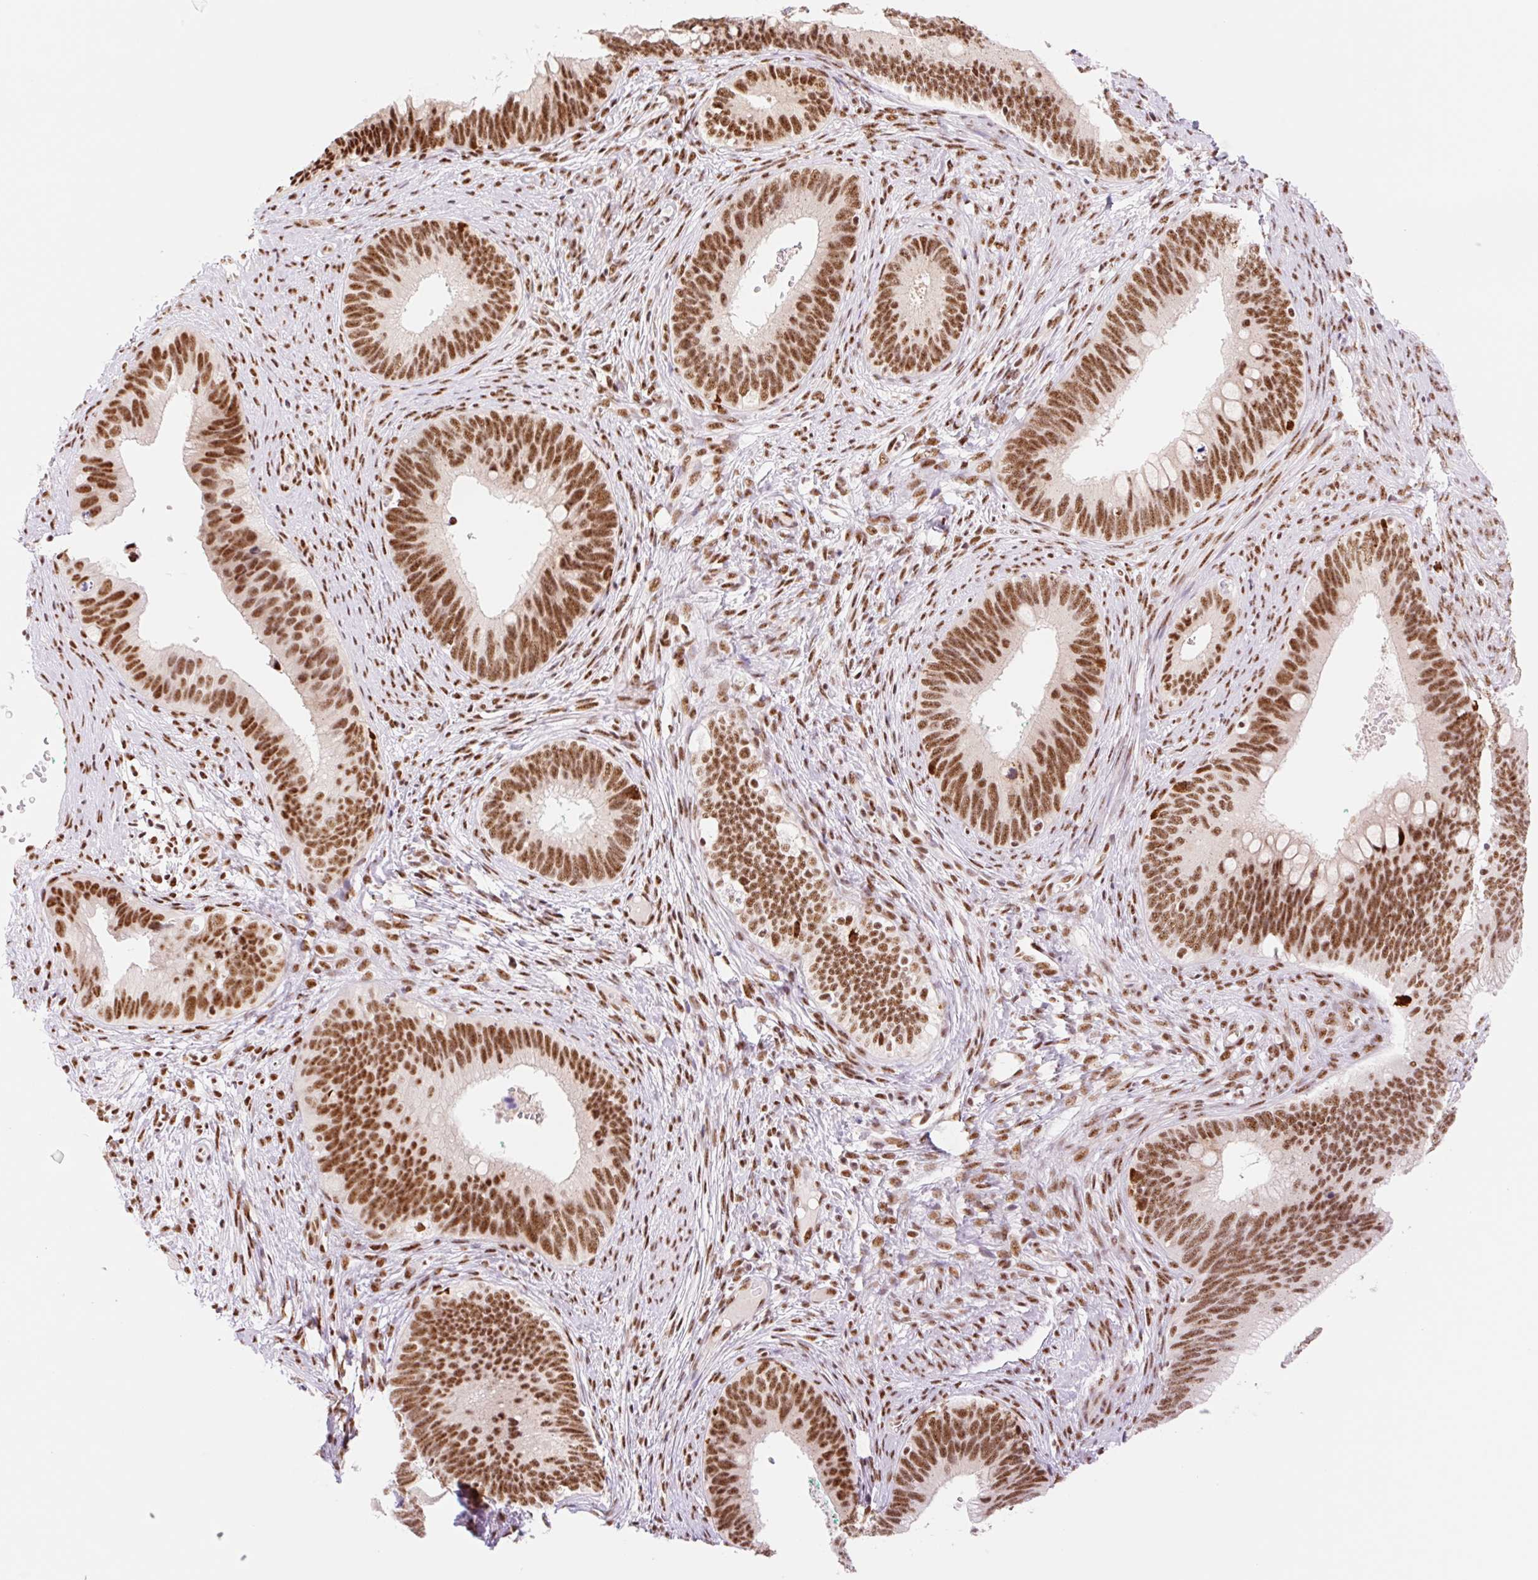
{"staining": {"intensity": "strong", "quantity": ">75%", "location": "nuclear"}, "tissue": "cervical cancer", "cell_type": "Tumor cells", "image_type": "cancer", "snomed": [{"axis": "morphology", "description": "Adenocarcinoma, NOS"}, {"axis": "topography", "description": "Cervix"}], "caption": "The immunohistochemical stain highlights strong nuclear staining in tumor cells of cervical cancer (adenocarcinoma) tissue. (DAB (3,3'-diaminobenzidine) IHC with brightfield microscopy, high magnification).", "gene": "PRDM11", "patient": {"sex": "female", "age": 42}}